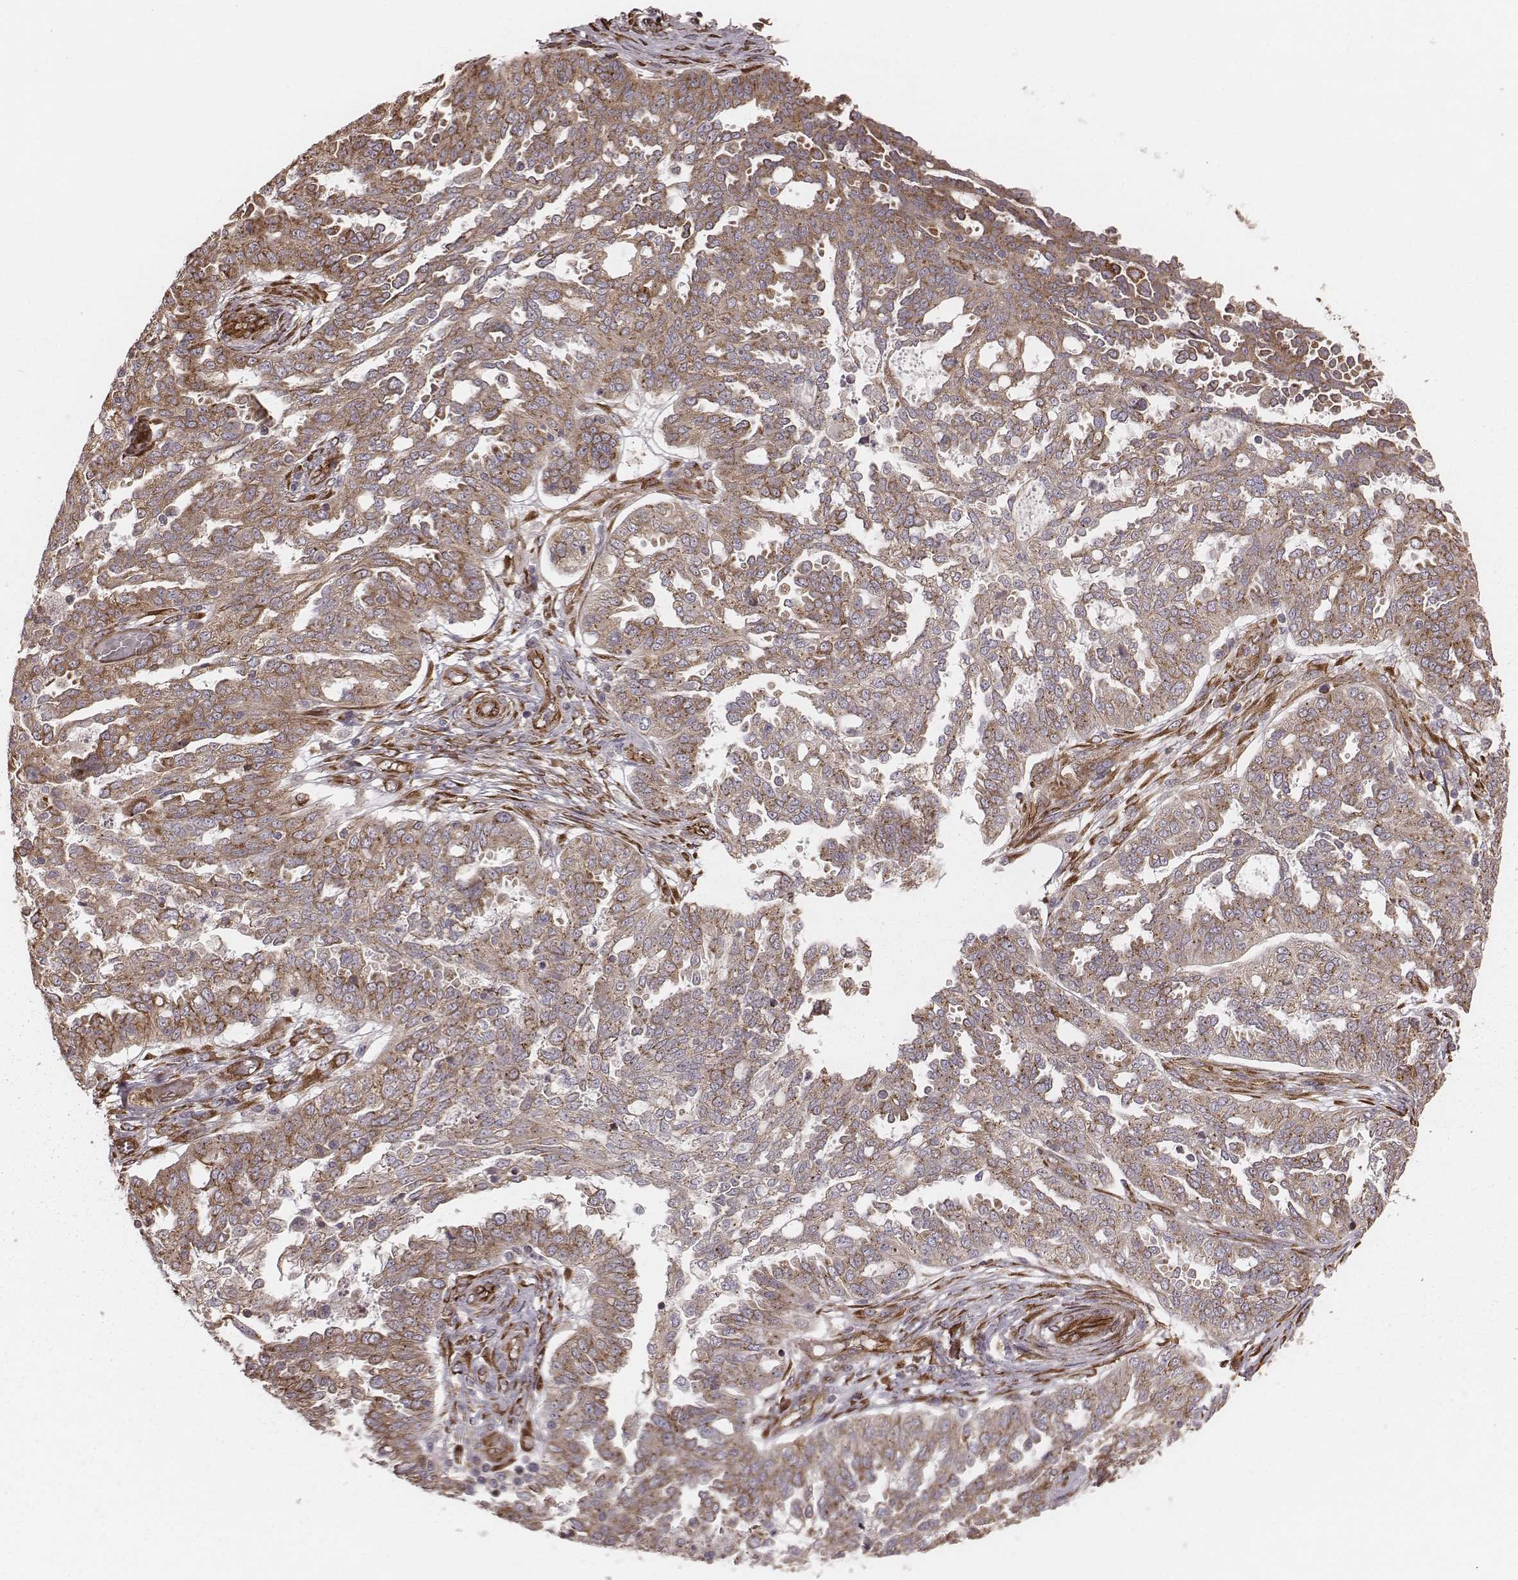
{"staining": {"intensity": "weak", "quantity": ">75%", "location": "cytoplasmic/membranous"}, "tissue": "ovarian cancer", "cell_type": "Tumor cells", "image_type": "cancer", "snomed": [{"axis": "morphology", "description": "Cystadenocarcinoma, serous, NOS"}, {"axis": "topography", "description": "Ovary"}], "caption": "Ovarian serous cystadenocarcinoma was stained to show a protein in brown. There is low levels of weak cytoplasmic/membranous staining in approximately >75% of tumor cells.", "gene": "PALMD", "patient": {"sex": "female", "age": 67}}